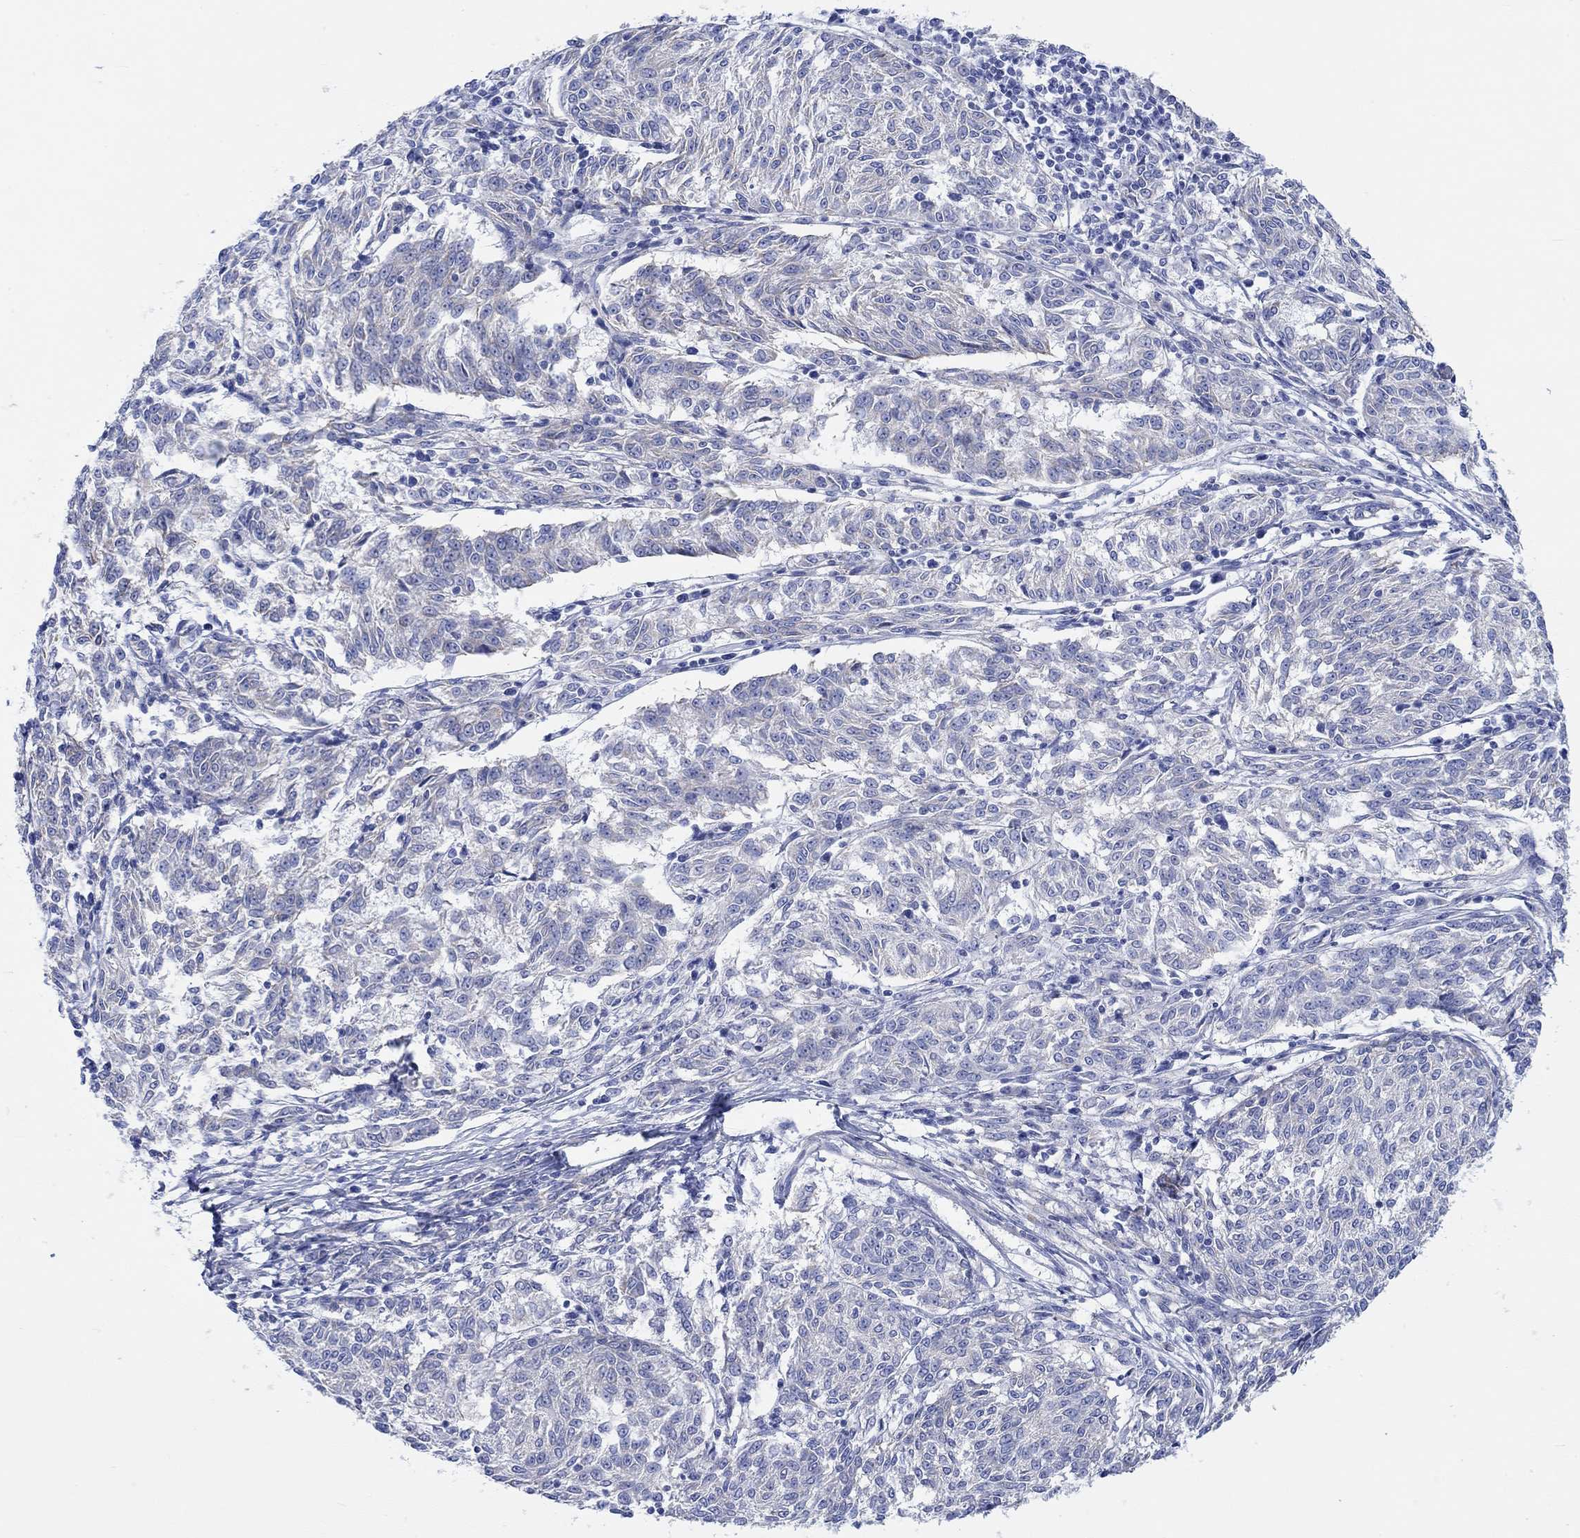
{"staining": {"intensity": "negative", "quantity": "none", "location": "none"}, "tissue": "melanoma", "cell_type": "Tumor cells", "image_type": "cancer", "snomed": [{"axis": "morphology", "description": "Malignant melanoma, NOS"}, {"axis": "topography", "description": "Skin"}], "caption": "A high-resolution image shows immunohistochemistry staining of melanoma, which exhibits no significant expression in tumor cells.", "gene": "REEP6", "patient": {"sex": "female", "age": 72}}